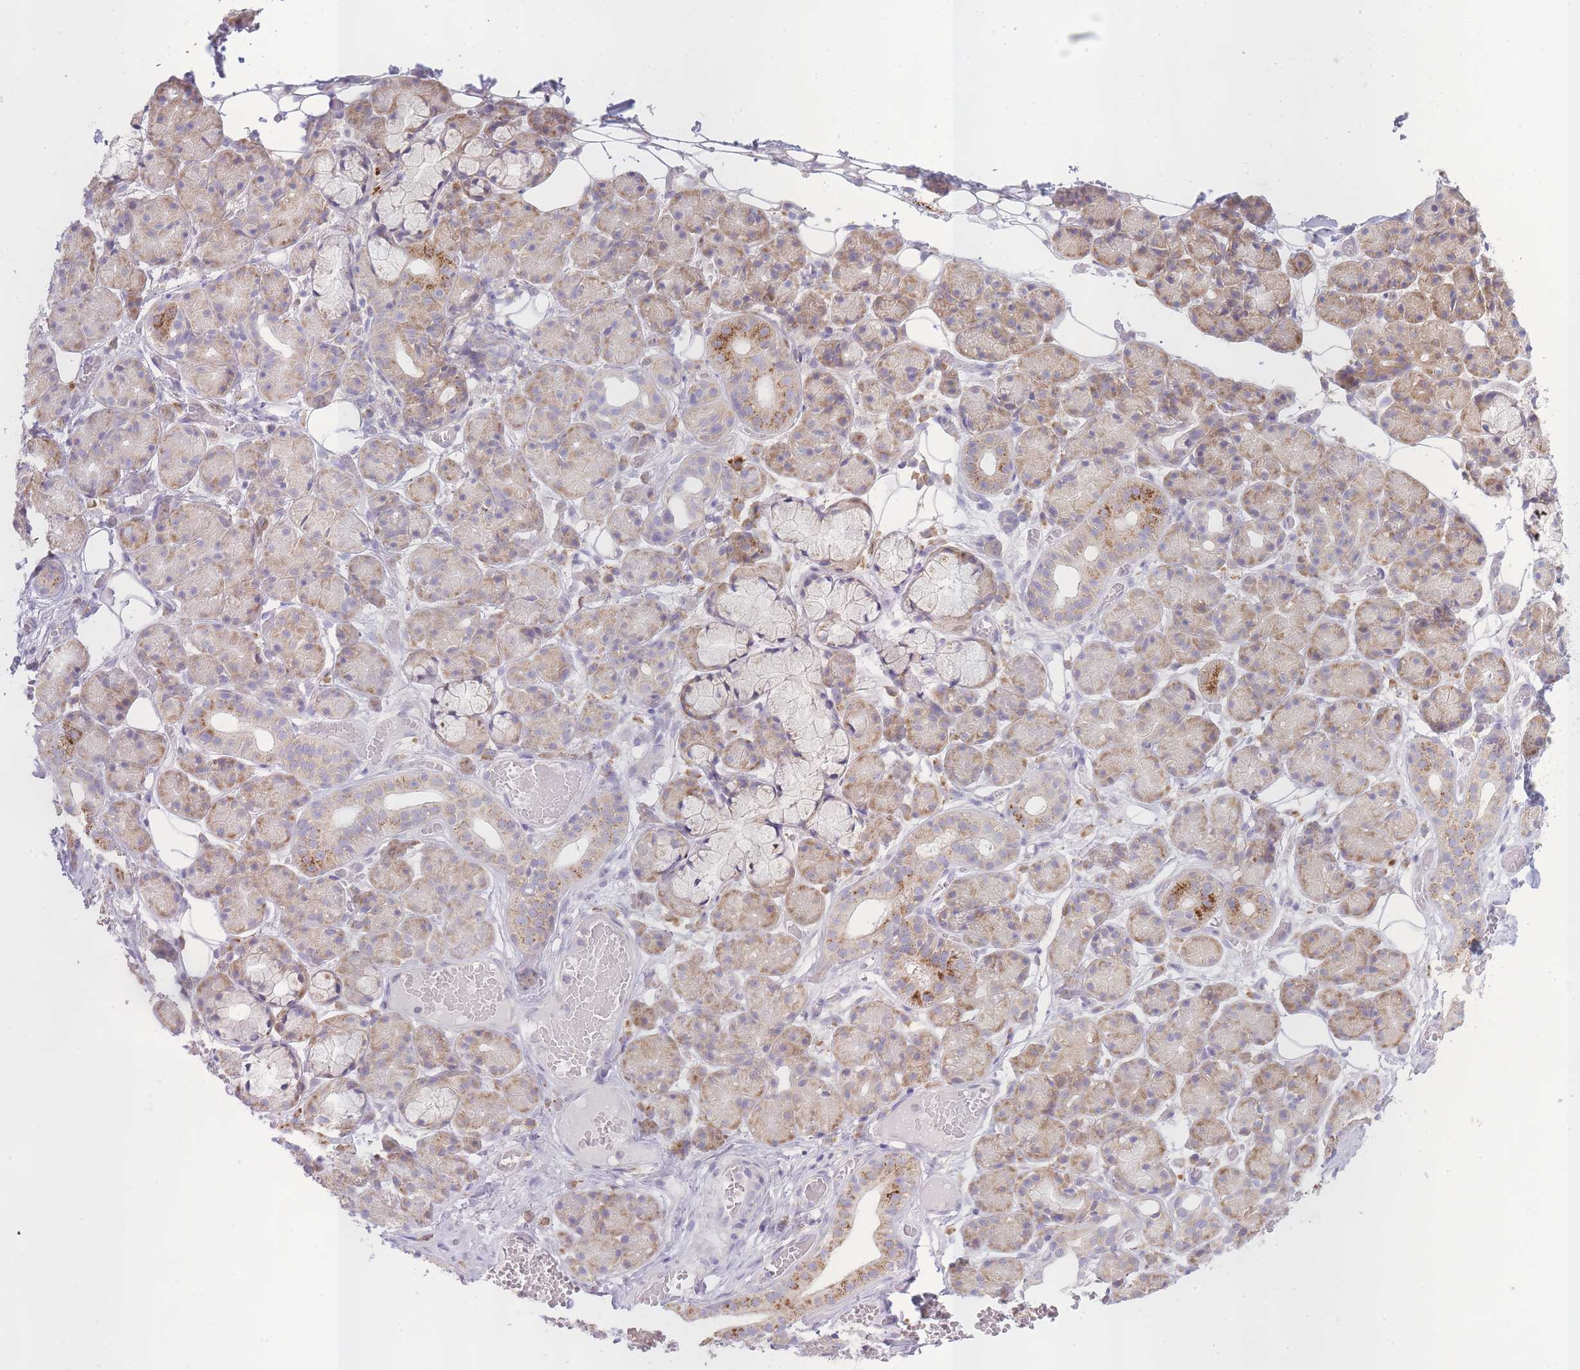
{"staining": {"intensity": "moderate", "quantity": "25%-75%", "location": "cytoplasmic/membranous"}, "tissue": "salivary gland", "cell_type": "Glandular cells", "image_type": "normal", "snomed": [{"axis": "morphology", "description": "Normal tissue, NOS"}, {"axis": "topography", "description": "Salivary gland"}], "caption": "Immunohistochemistry (IHC) staining of normal salivary gland, which displays medium levels of moderate cytoplasmic/membranous expression in about 25%-75% of glandular cells indicating moderate cytoplasmic/membranous protein expression. The staining was performed using DAB (3,3'-diaminobenzidine) (brown) for protein detection and nuclei were counterstained in hematoxylin (blue).", "gene": "OR5L1", "patient": {"sex": "male", "age": 63}}